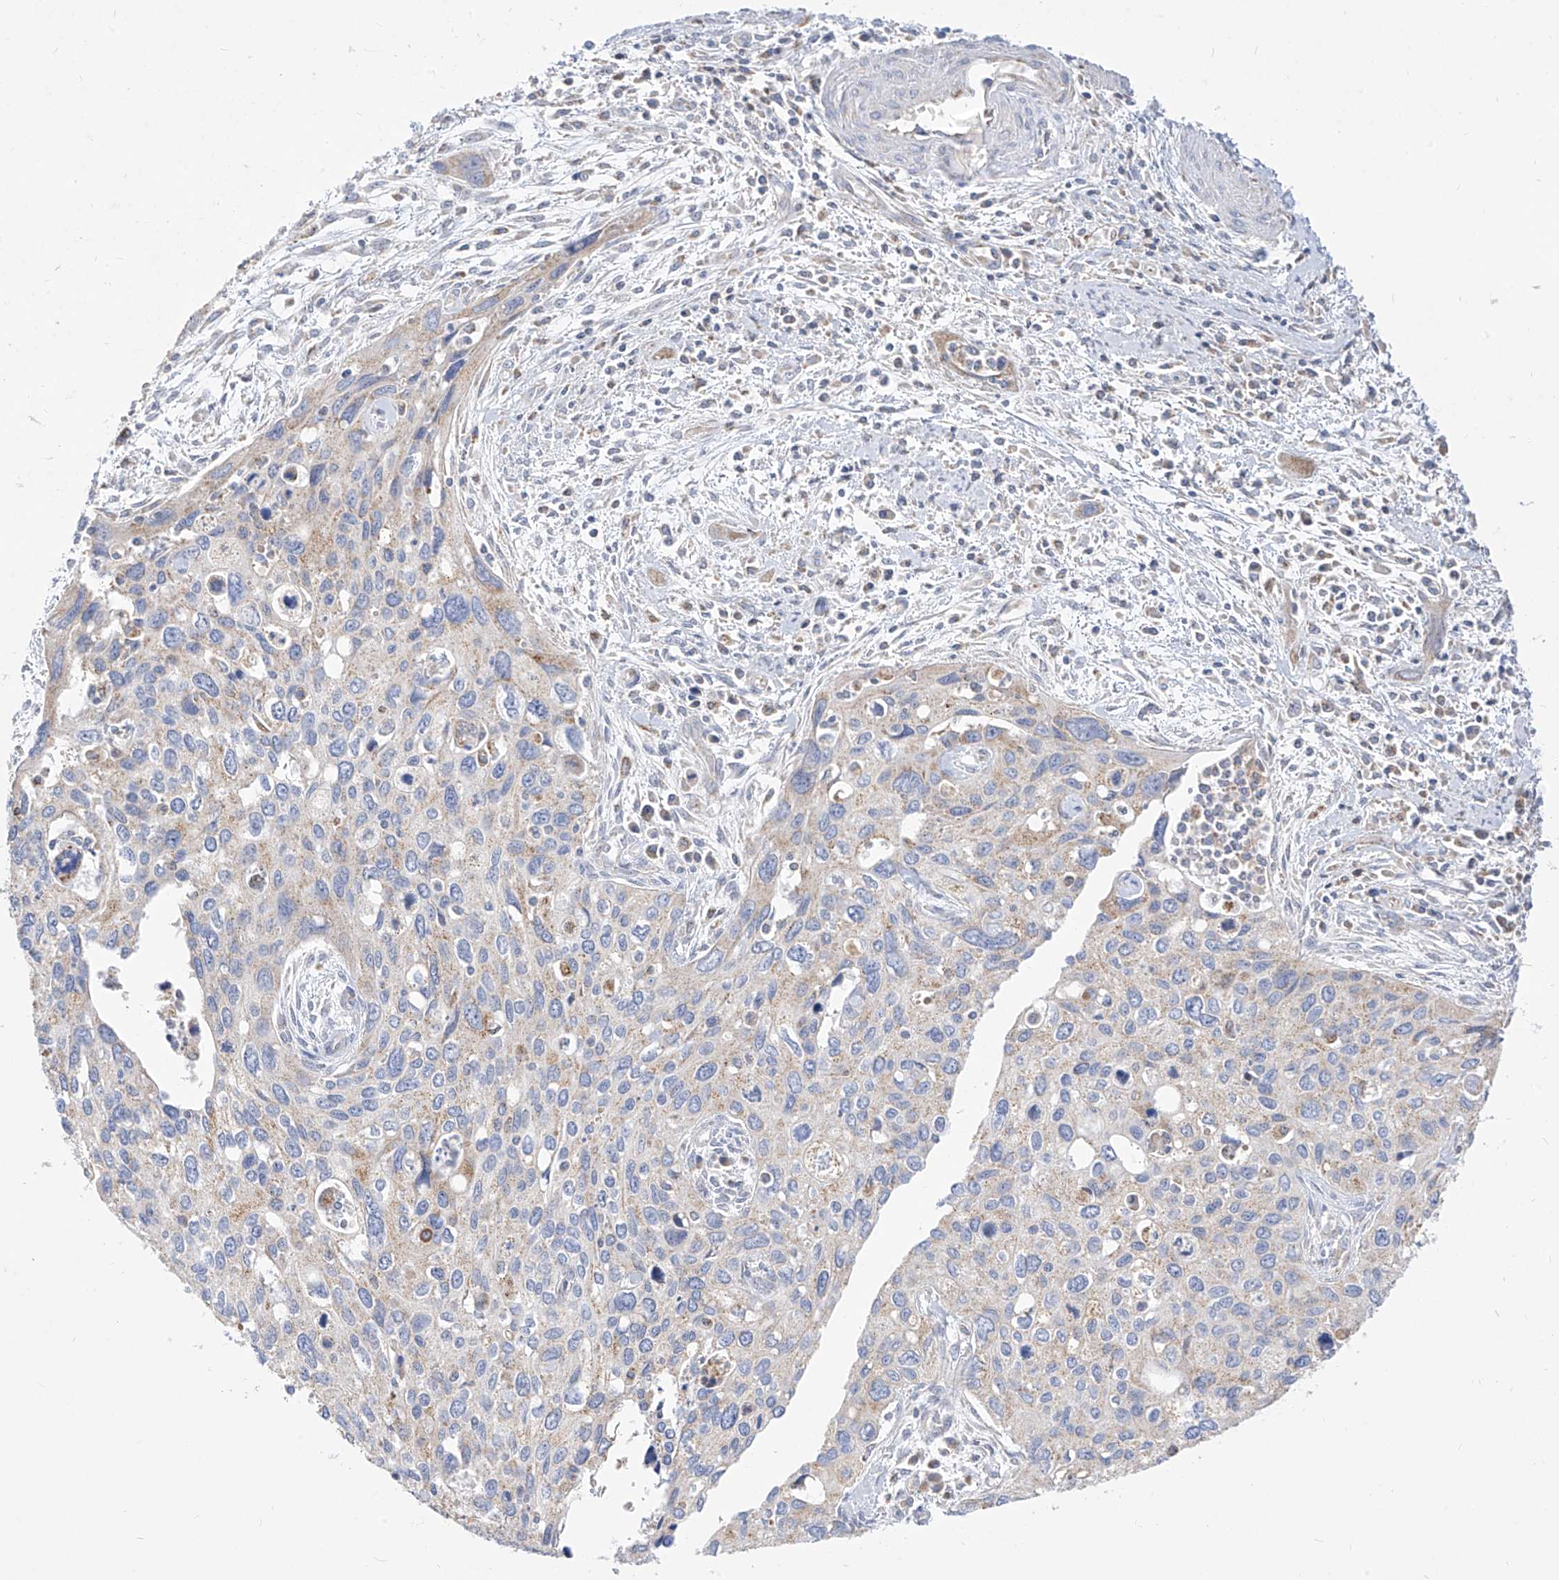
{"staining": {"intensity": "weak", "quantity": ">75%", "location": "cytoplasmic/membranous"}, "tissue": "cervical cancer", "cell_type": "Tumor cells", "image_type": "cancer", "snomed": [{"axis": "morphology", "description": "Squamous cell carcinoma, NOS"}, {"axis": "topography", "description": "Cervix"}], "caption": "High-power microscopy captured an immunohistochemistry (IHC) photomicrograph of cervical squamous cell carcinoma, revealing weak cytoplasmic/membranous staining in about >75% of tumor cells.", "gene": "RASA2", "patient": {"sex": "female", "age": 55}}